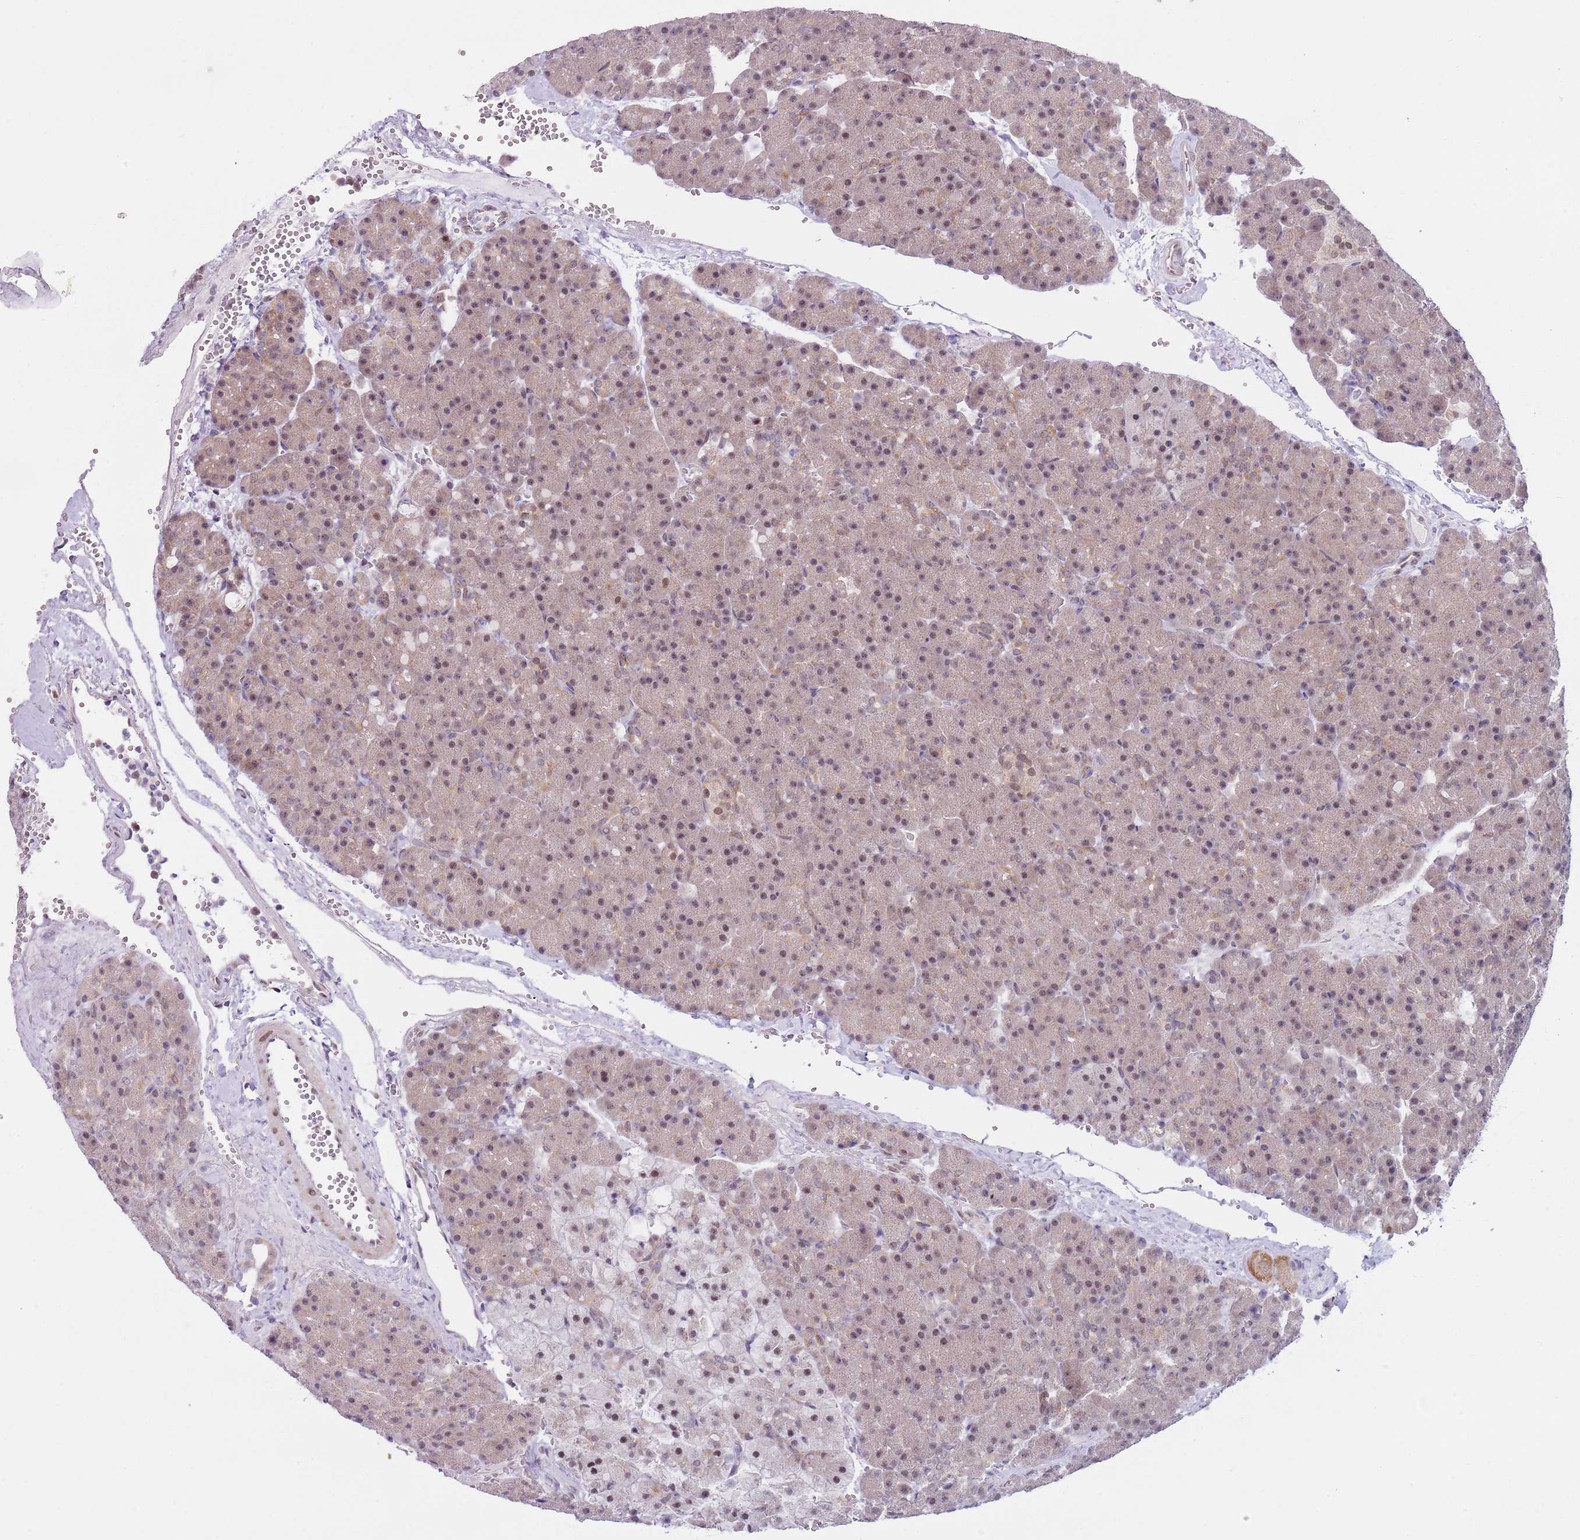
{"staining": {"intensity": "moderate", "quantity": "25%-75%", "location": "nuclear"}, "tissue": "pancreas", "cell_type": "Exocrine glandular cells", "image_type": "normal", "snomed": [{"axis": "morphology", "description": "Normal tissue, NOS"}, {"axis": "topography", "description": "Pancreas"}], "caption": "Immunohistochemistry (IHC) of unremarkable human pancreas exhibits medium levels of moderate nuclear expression in approximately 25%-75% of exocrine glandular cells.", "gene": "SLC25A32", "patient": {"sex": "male", "age": 36}}